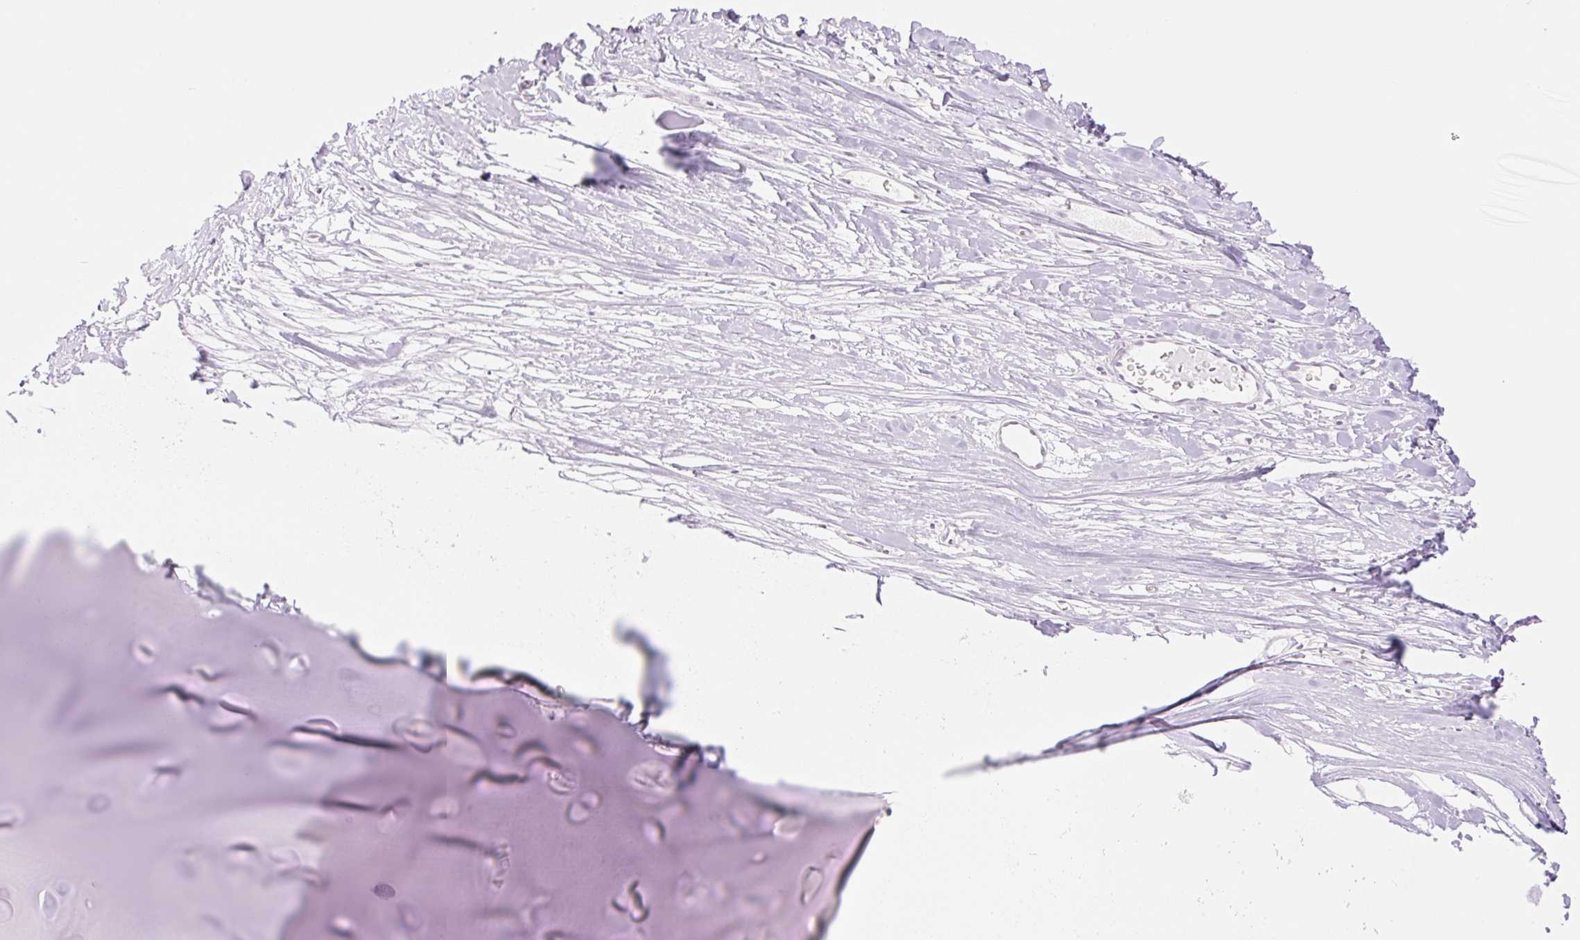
{"staining": {"intensity": "negative", "quantity": "none", "location": "none"}, "tissue": "soft tissue", "cell_type": "Chondrocytes", "image_type": "normal", "snomed": [{"axis": "morphology", "description": "Normal tissue, NOS"}, {"axis": "topography", "description": "Cartilage tissue"}], "caption": "Chondrocytes are negative for brown protein staining in benign soft tissue. (DAB (3,3'-diaminobenzidine) IHC visualized using brightfield microscopy, high magnification).", "gene": "SPRYD4", "patient": {"sex": "male", "age": 57}}